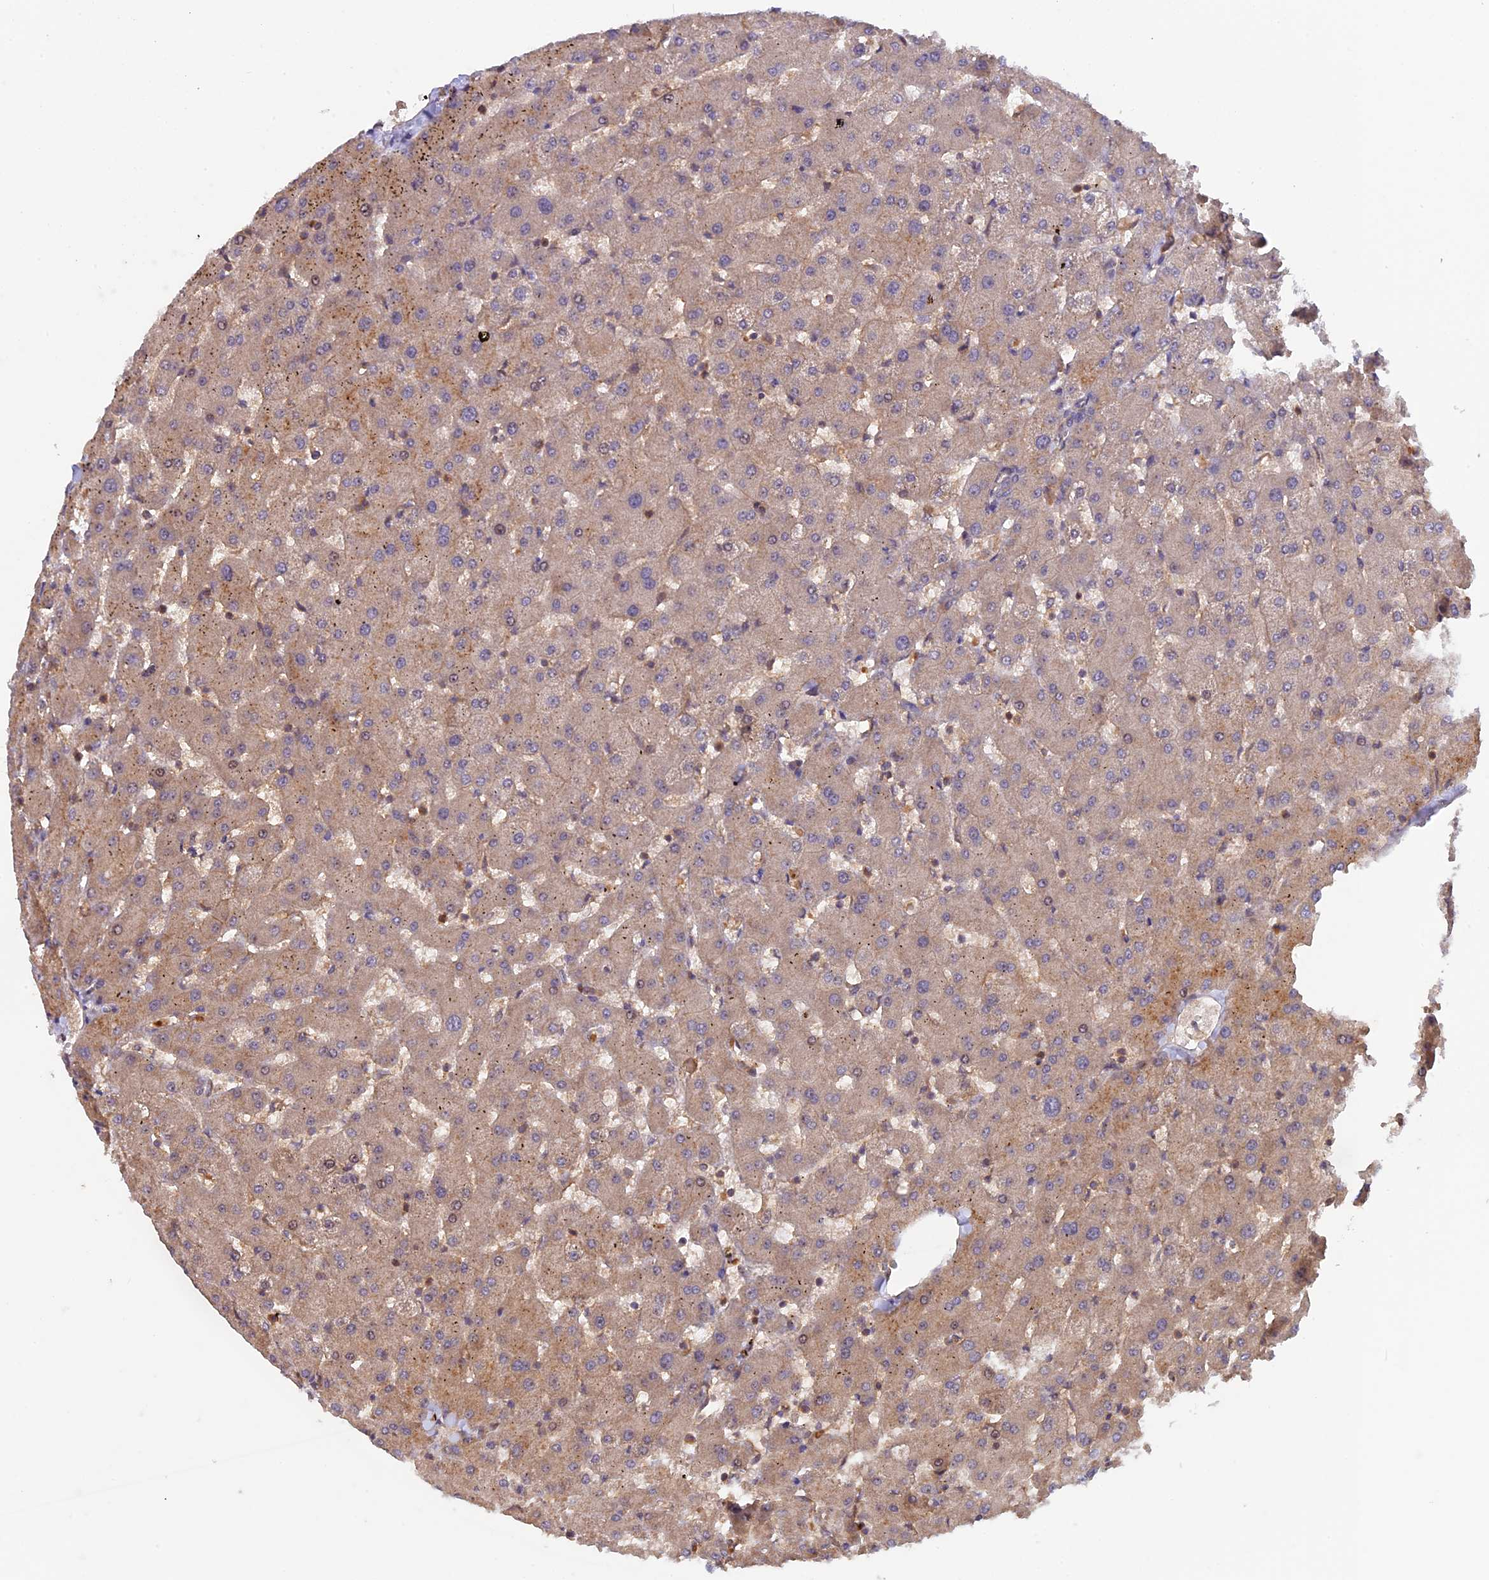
{"staining": {"intensity": "weak", "quantity": ">75%", "location": "cytoplasmic/membranous"}, "tissue": "liver", "cell_type": "Cholangiocytes", "image_type": "normal", "snomed": [{"axis": "morphology", "description": "Normal tissue, NOS"}, {"axis": "topography", "description": "Liver"}], "caption": "Liver stained with DAB IHC reveals low levels of weak cytoplasmic/membranous positivity in approximately >75% of cholangiocytes.", "gene": "FERMT1", "patient": {"sex": "female", "age": 63}}